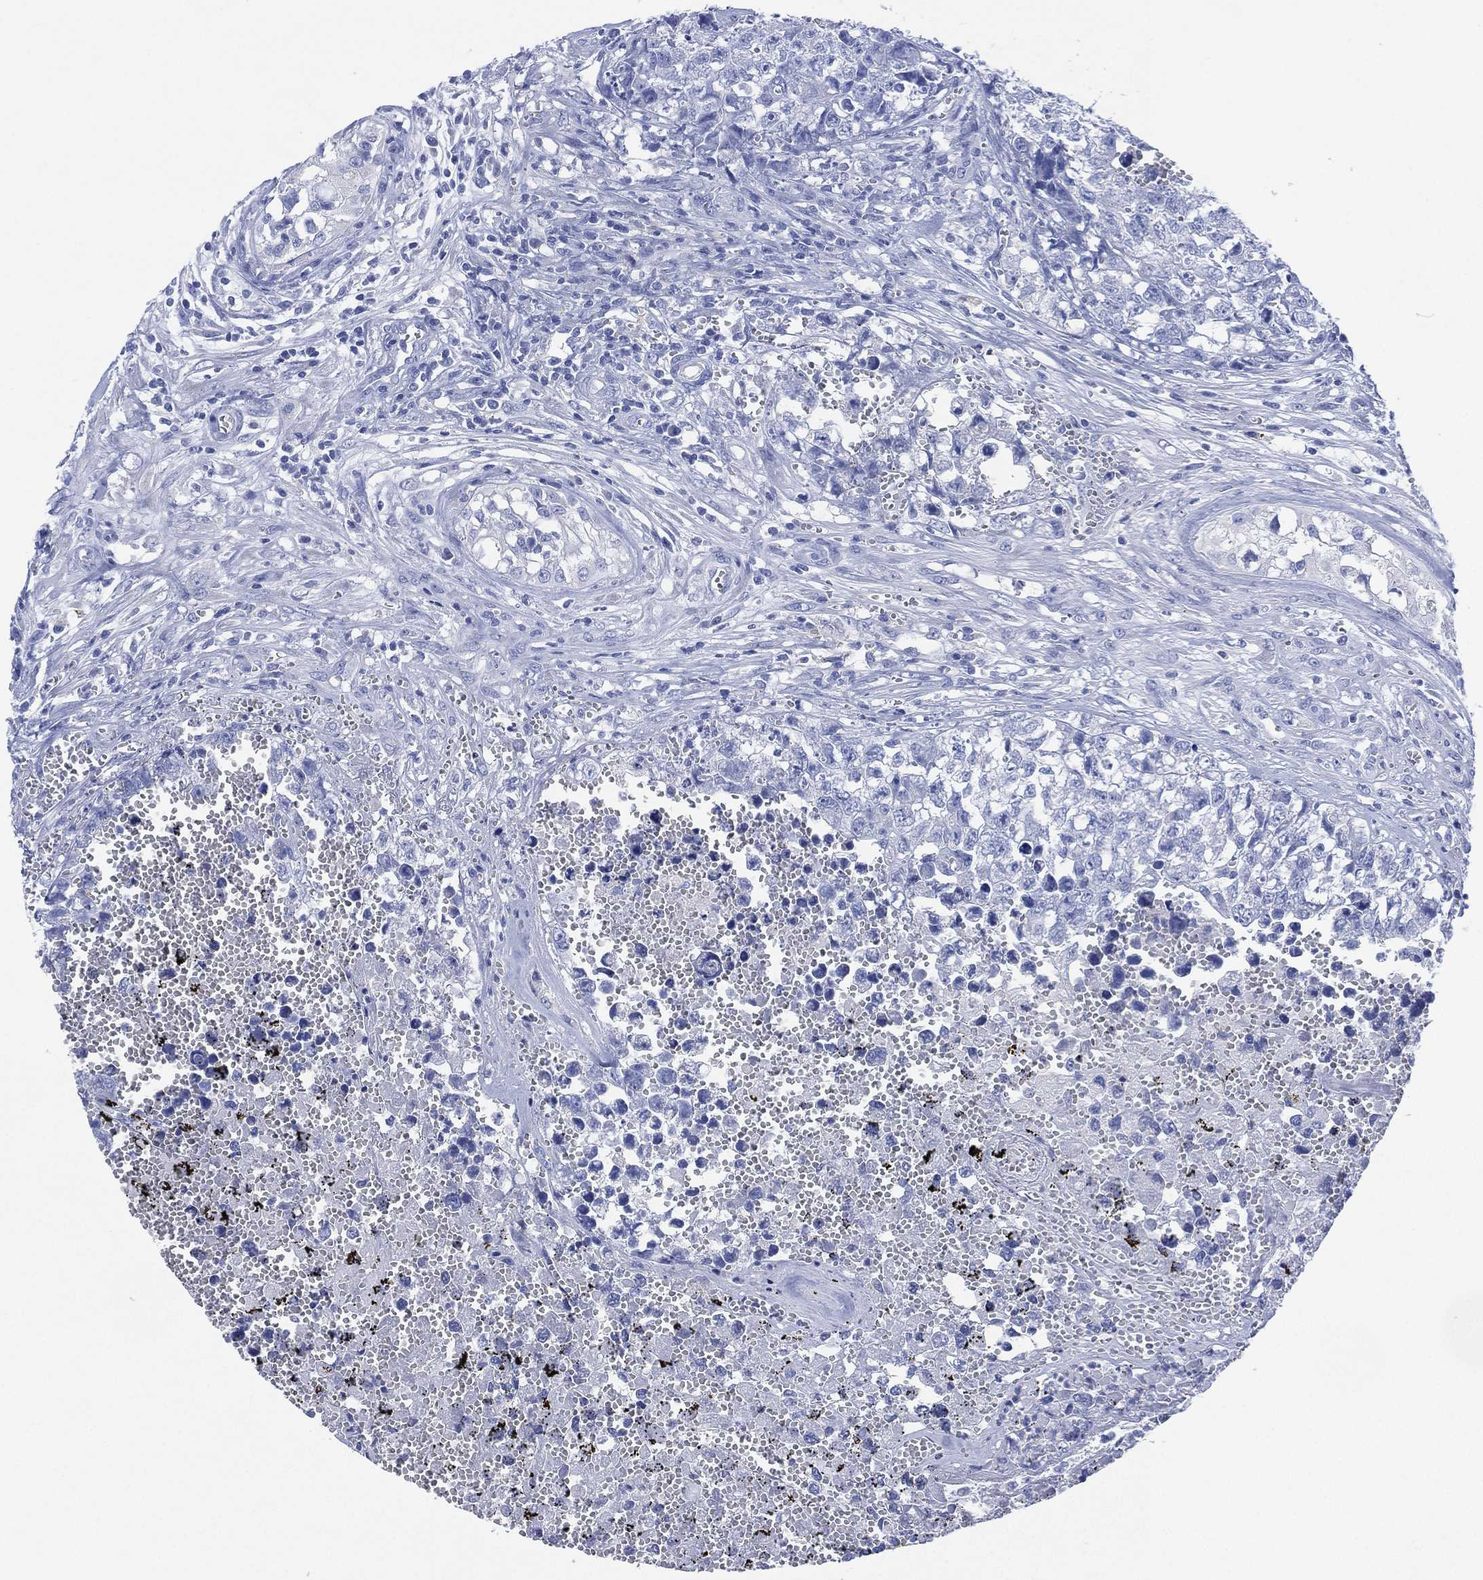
{"staining": {"intensity": "negative", "quantity": "none", "location": "none"}, "tissue": "testis cancer", "cell_type": "Tumor cells", "image_type": "cancer", "snomed": [{"axis": "morphology", "description": "Seminoma, NOS"}, {"axis": "morphology", "description": "Carcinoma, Embryonal, NOS"}, {"axis": "topography", "description": "Testis"}], "caption": "A histopathology image of human testis cancer is negative for staining in tumor cells.", "gene": "SLC9C2", "patient": {"sex": "male", "age": 22}}